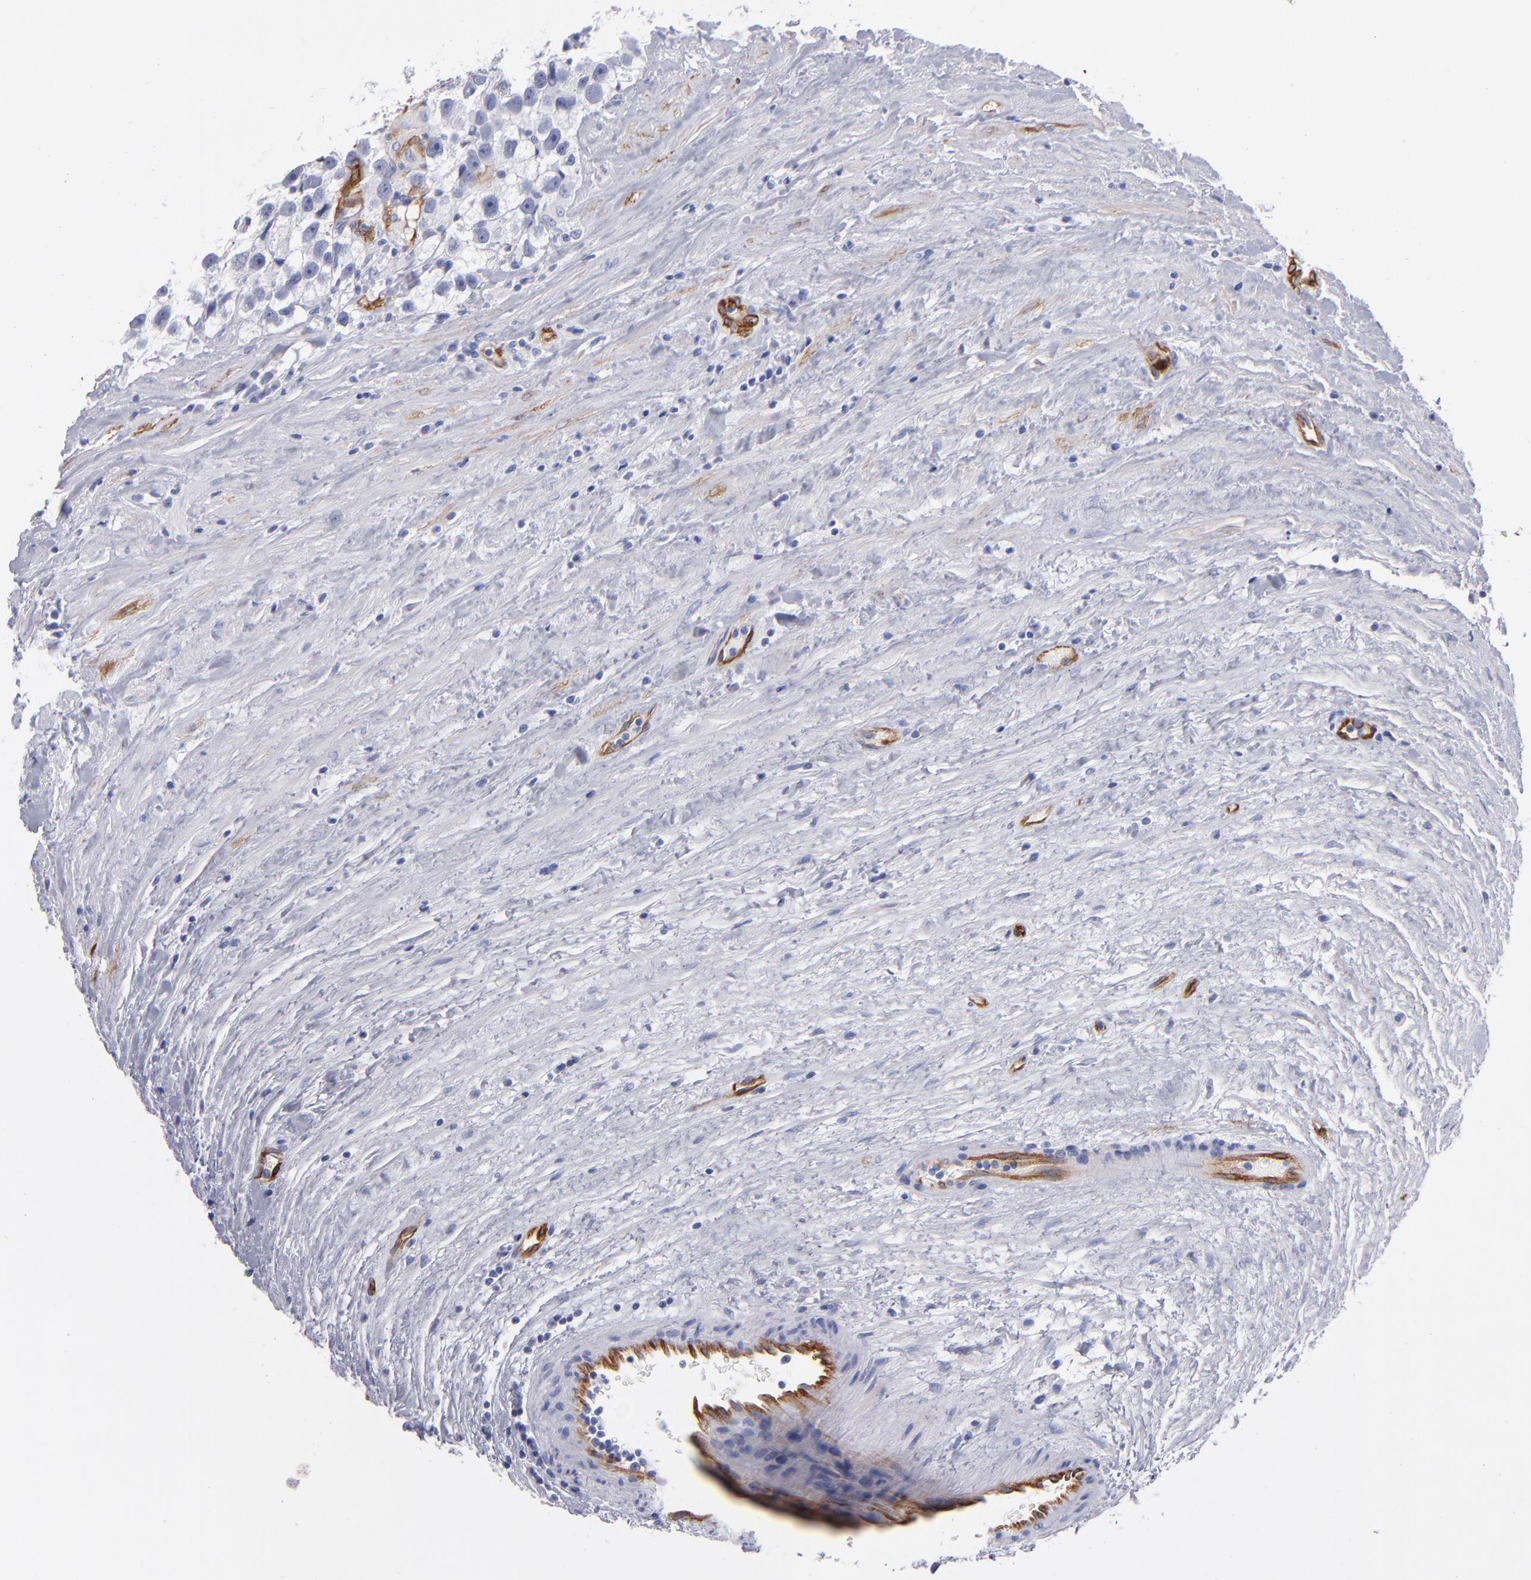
{"staining": {"intensity": "negative", "quantity": "none", "location": "none"}, "tissue": "testis cancer", "cell_type": "Tumor cells", "image_type": "cancer", "snomed": [{"axis": "morphology", "description": "Seminoma, NOS"}, {"axis": "topography", "description": "Testis"}], "caption": "Immunohistochemistry (IHC) of human testis cancer displays no expression in tumor cells.", "gene": "AHNAK2", "patient": {"sex": "male", "age": 43}}